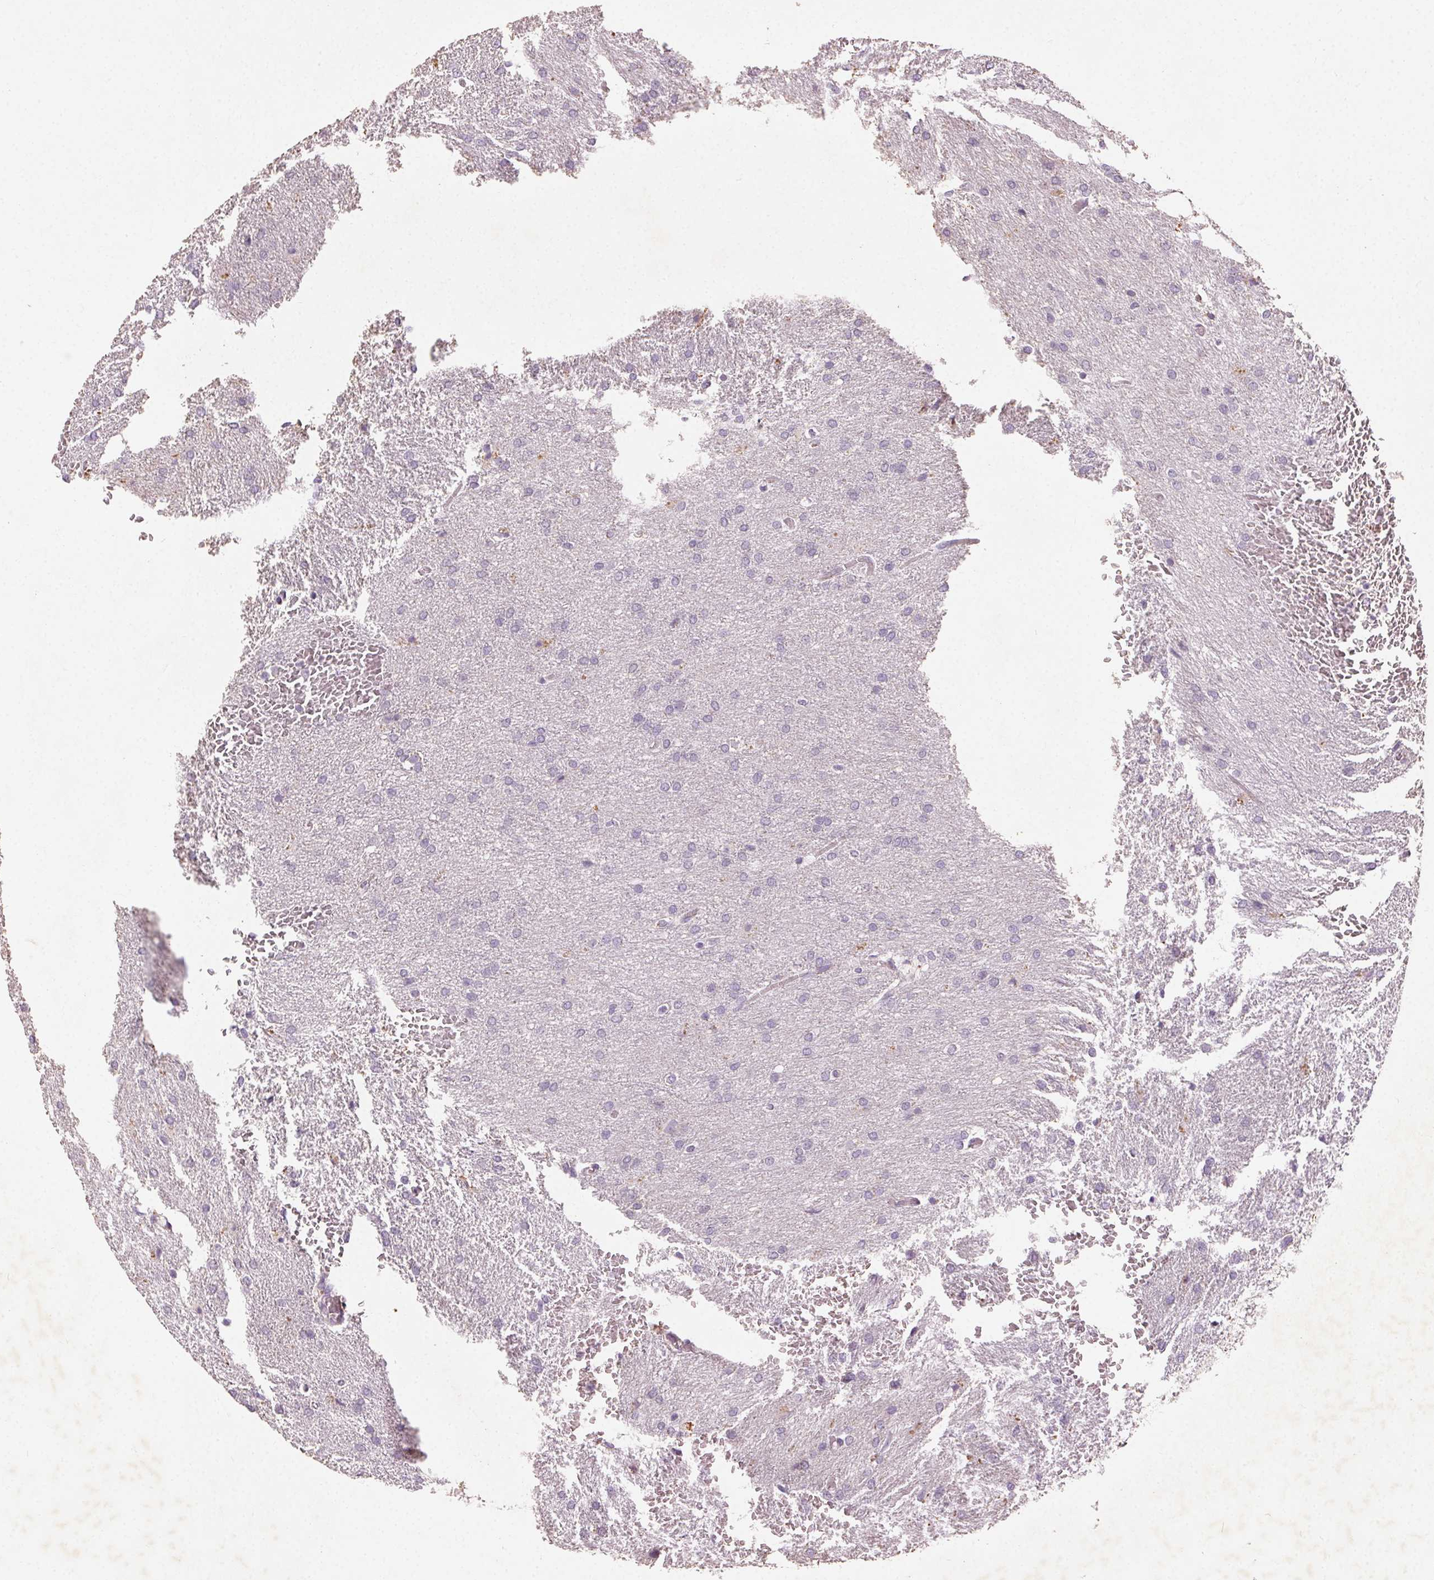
{"staining": {"intensity": "negative", "quantity": "none", "location": "none"}, "tissue": "glioma", "cell_type": "Tumor cells", "image_type": "cancer", "snomed": [{"axis": "morphology", "description": "Glioma, malignant, High grade"}, {"axis": "topography", "description": "Brain"}], "caption": "Immunohistochemistry (IHC) micrograph of neoplastic tissue: human malignant glioma (high-grade) stained with DAB (3,3'-diaminobenzidine) displays no significant protein positivity in tumor cells.", "gene": "CLTRN", "patient": {"sex": "male", "age": 68}}